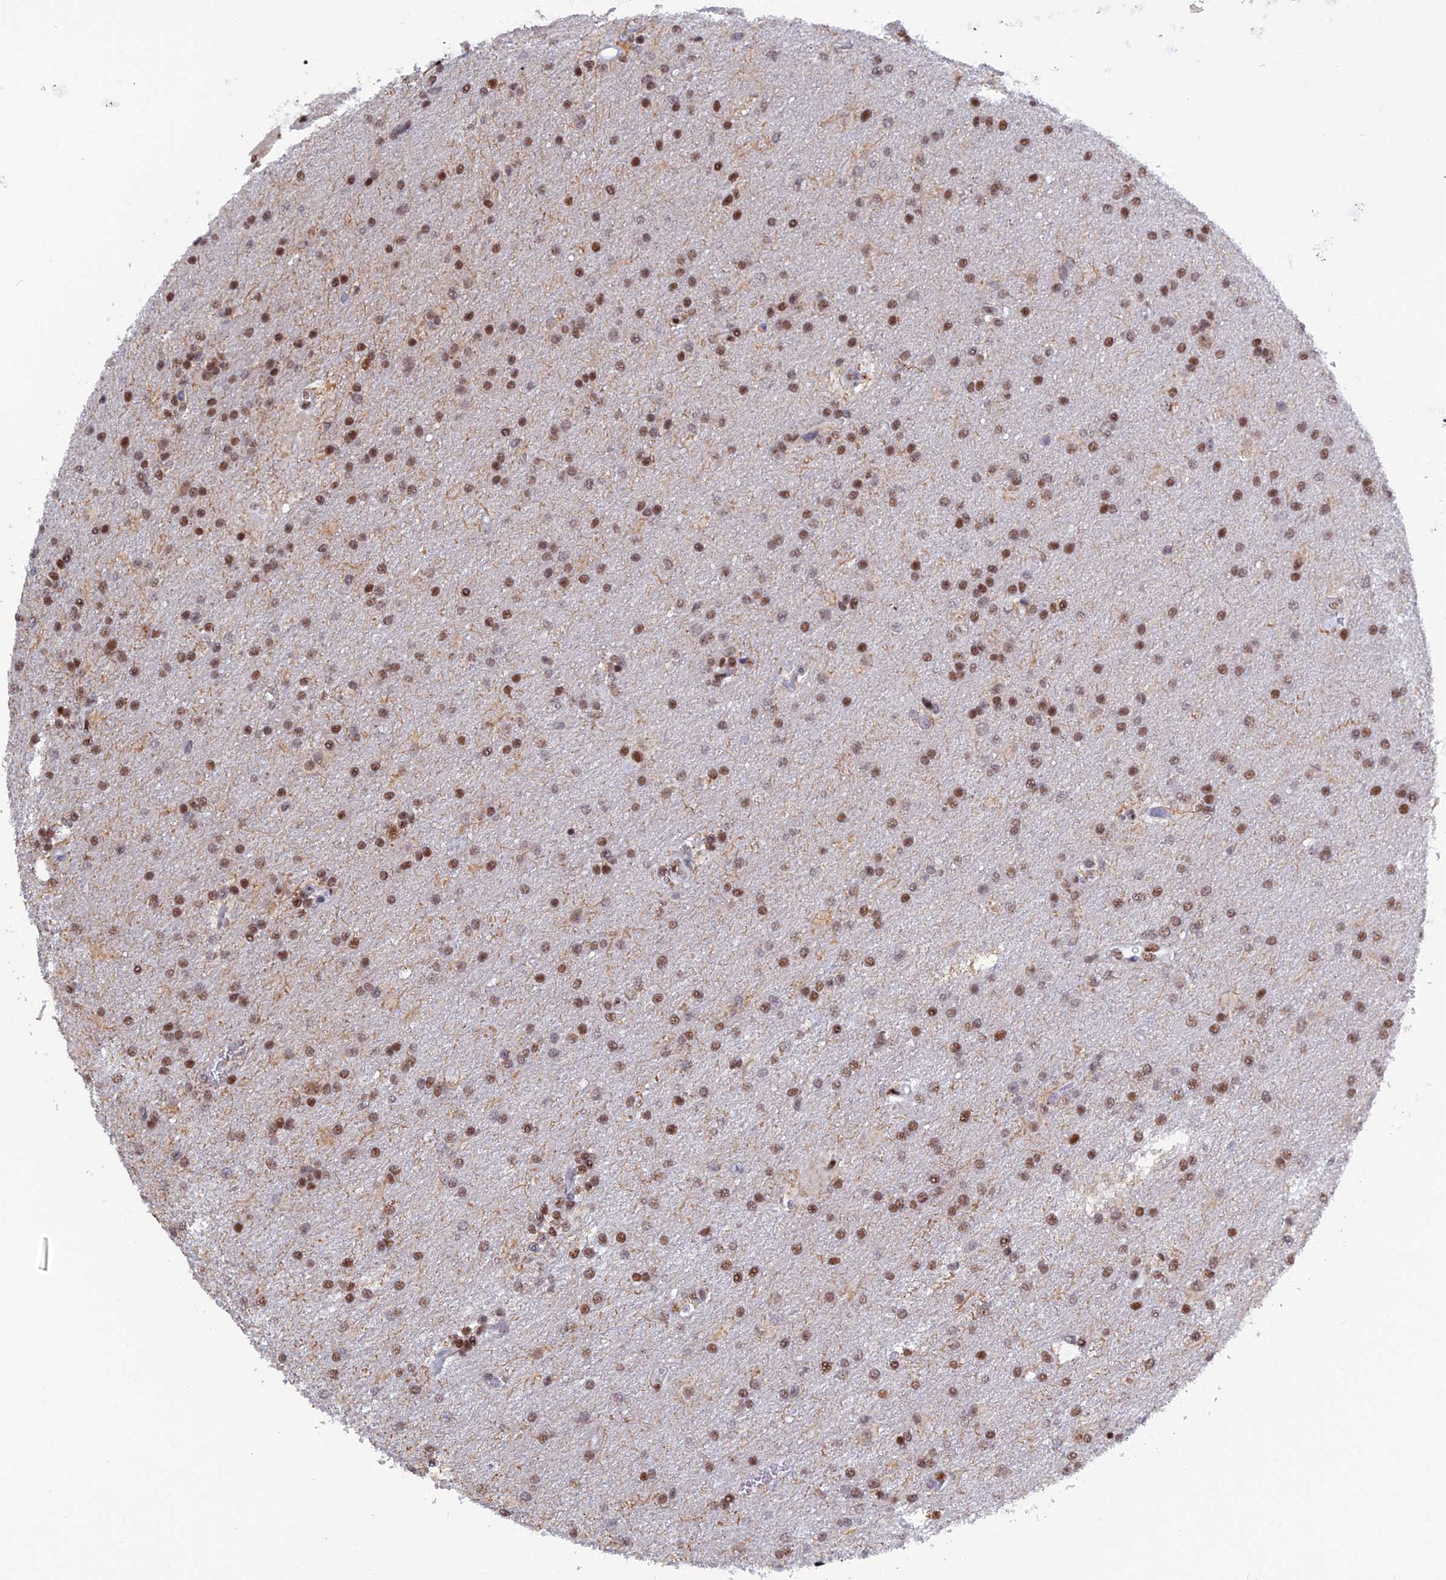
{"staining": {"intensity": "moderate", "quantity": ">75%", "location": "nuclear"}, "tissue": "glioma", "cell_type": "Tumor cells", "image_type": "cancer", "snomed": [{"axis": "morphology", "description": "Glioma, malignant, Low grade"}, {"axis": "topography", "description": "Brain"}], "caption": "IHC photomicrograph of neoplastic tissue: glioma stained using immunohistochemistry demonstrates medium levels of moderate protein expression localized specifically in the nuclear of tumor cells, appearing as a nuclear brown color.", "gene": "NOL4L", "patient": {"sex": "male", "age": 66}}